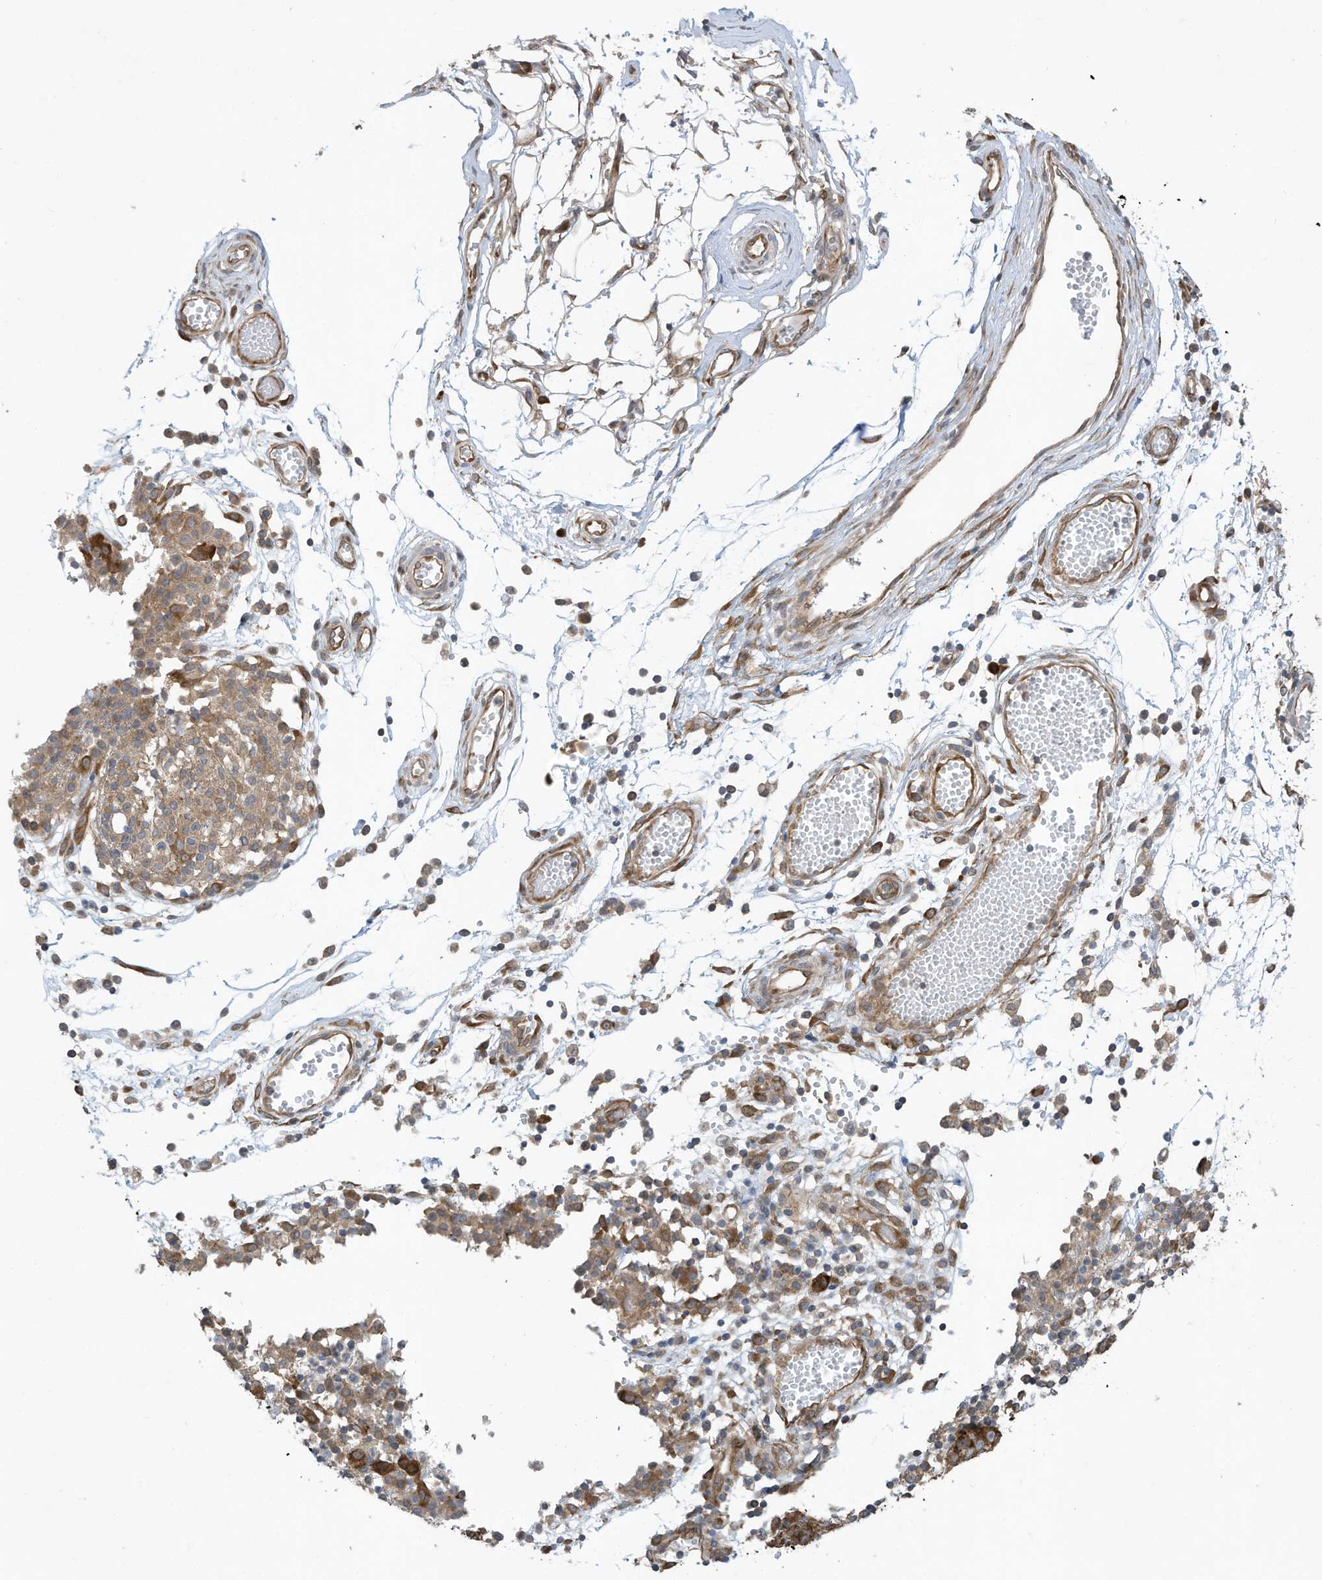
{"staining": {"intensity": "moderate", "quantity": ">75%", "location": "cytoplasmic/membranous"}, "tissue": "ovarian cancer", "cell_type": "Tumor cells", "image_type": "cancer", "snomed": [{"axis": "morphology", "description": "Carcinoma, endometroid"}, {"axis": "topography", "description": "Ovary"}], "caption": "Protein analysis of endometroid carcinoma (ovarian) tissue displays moderate cytoplasmic/membranous expression in approximately >75% of tumor cells.", "gene": "USE1", "patient": {"sex": "female", "age": 42}}